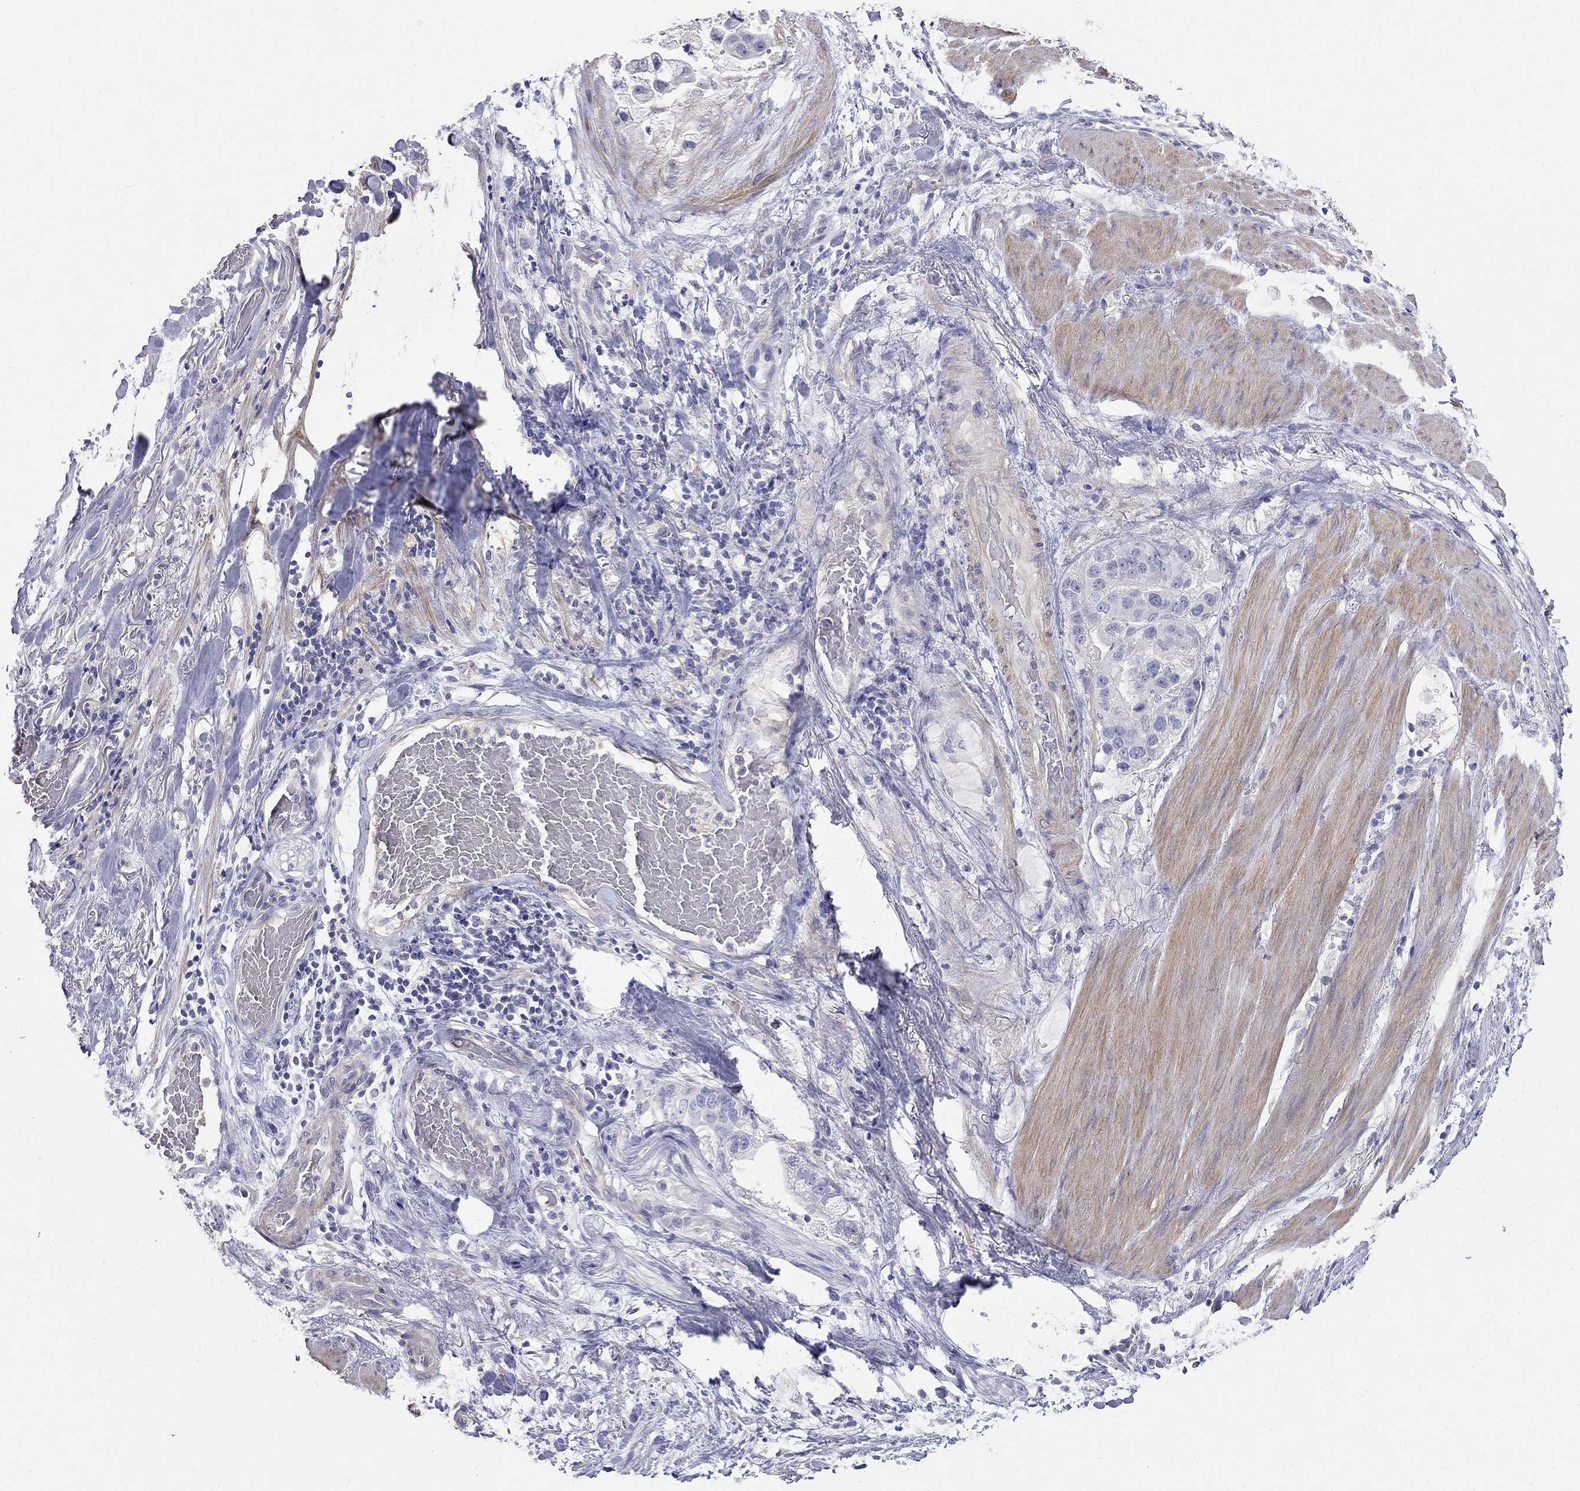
{"staining": {"intensity": "negative", "quantity": "none", "location": "none"}, "tissue": "stomach cancer", "cell_type": "Tumor cells", "image_type": "cancer", "snomed": [{"axis": "morphology", "description": "Adenocarcinoma, NOS"}, {"axis": "topography", "description": "Stomach"}], "caption": "Human adenocarcinoma (stomach) stained for a protein using immunohistochemistry shows no staining in tumor cells.", "gene": "LY6H", "patient": {"sex": "male", "age": 59}}